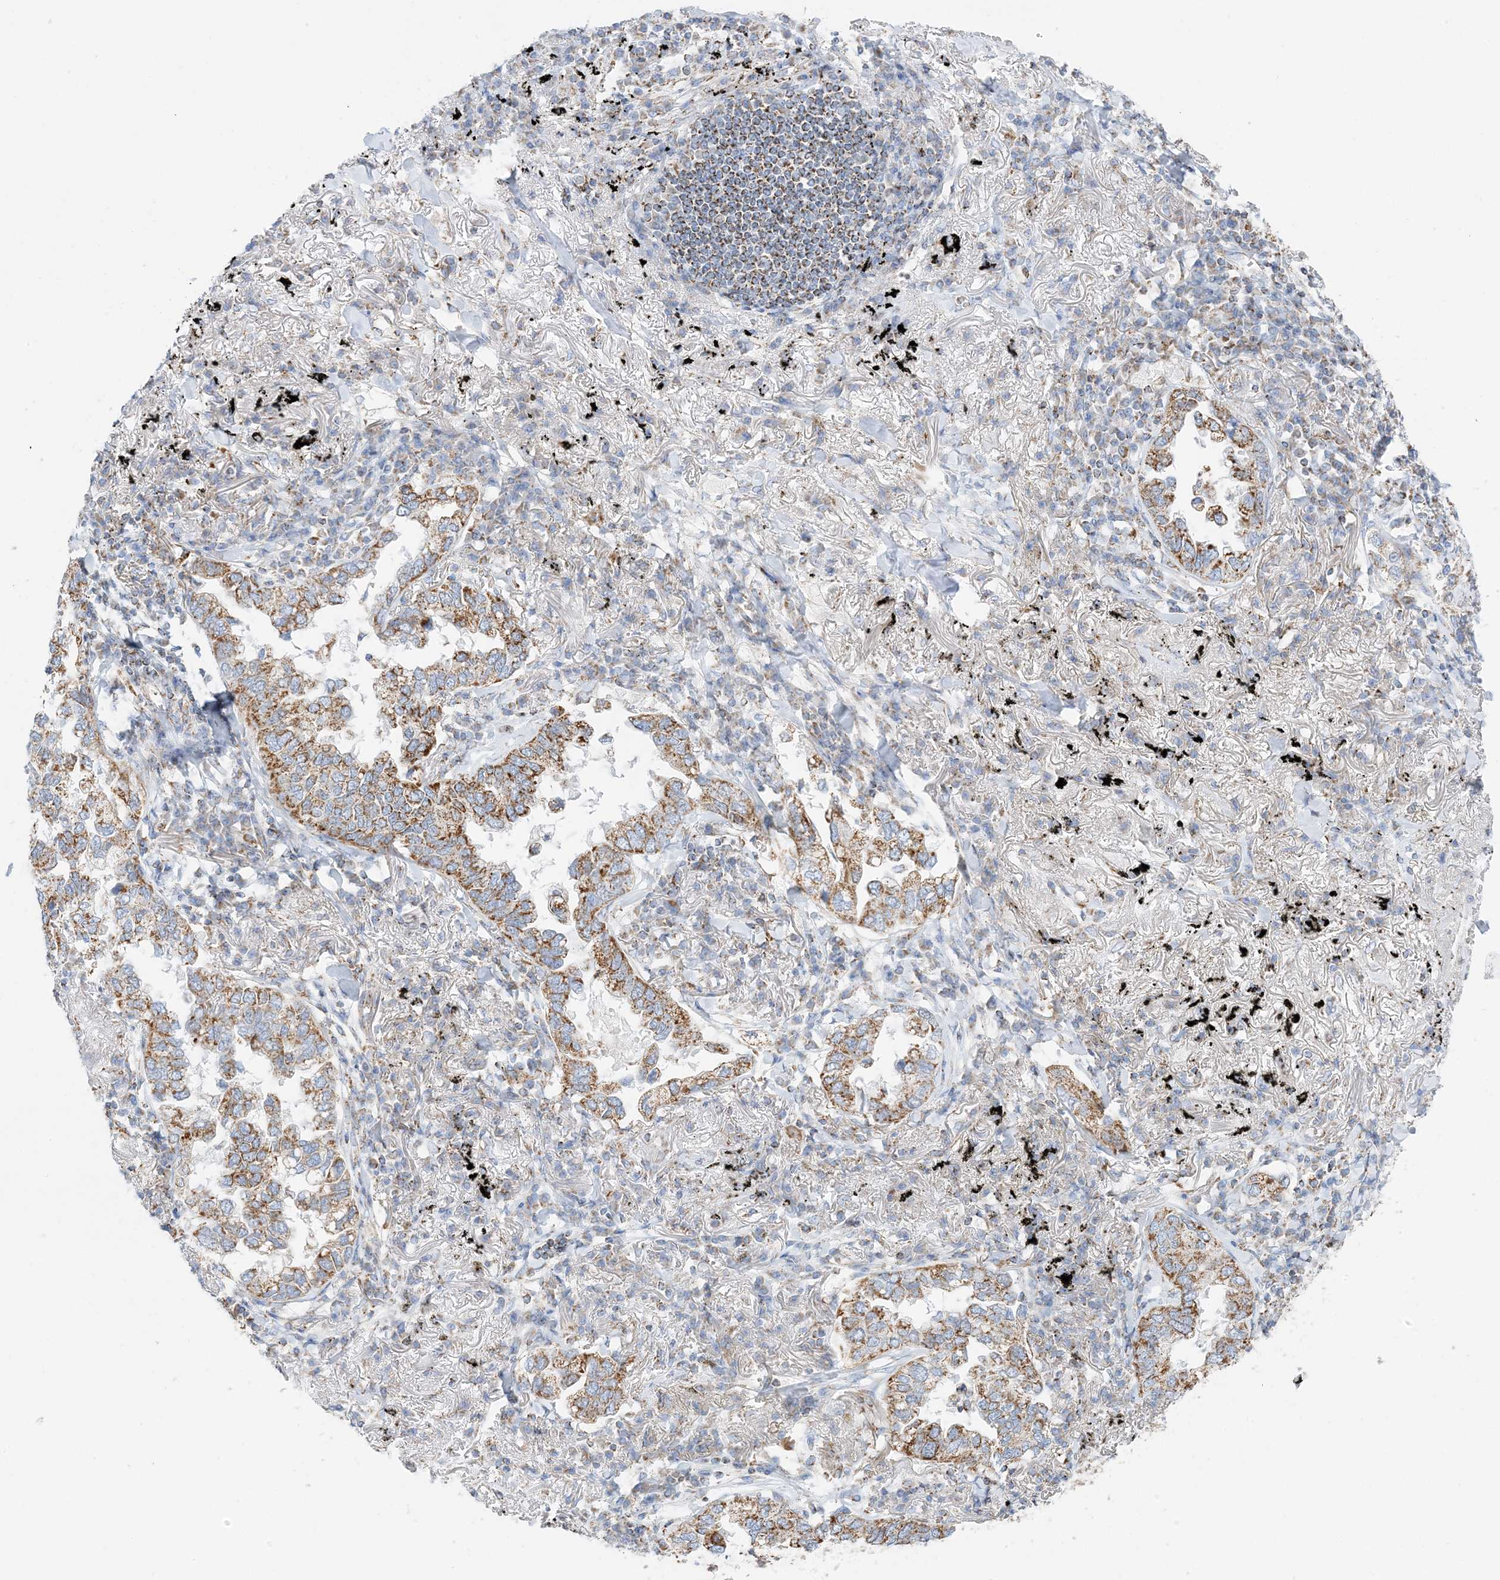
{"staining": {"intensity": "moderate", "quantity": ">75%", "location": "cytoplasmic/membranous"}, "tissue": "lung cancer", "cell_type": "Tumor cells", "image_type": "cancer", "snomed": [{"axis": "morphology", "description": "Adenocarcinoma, NOS"}, {"axis": "topography", "description": "Lung"}], "caption": "Lung cancer stained for a protein (brown) shows moderate cytoplasmic/membranous positive expression in approximately >75% of tumor cells.", "gene": "CAPN13", "patient": {"sex": "male", "age": 65}}